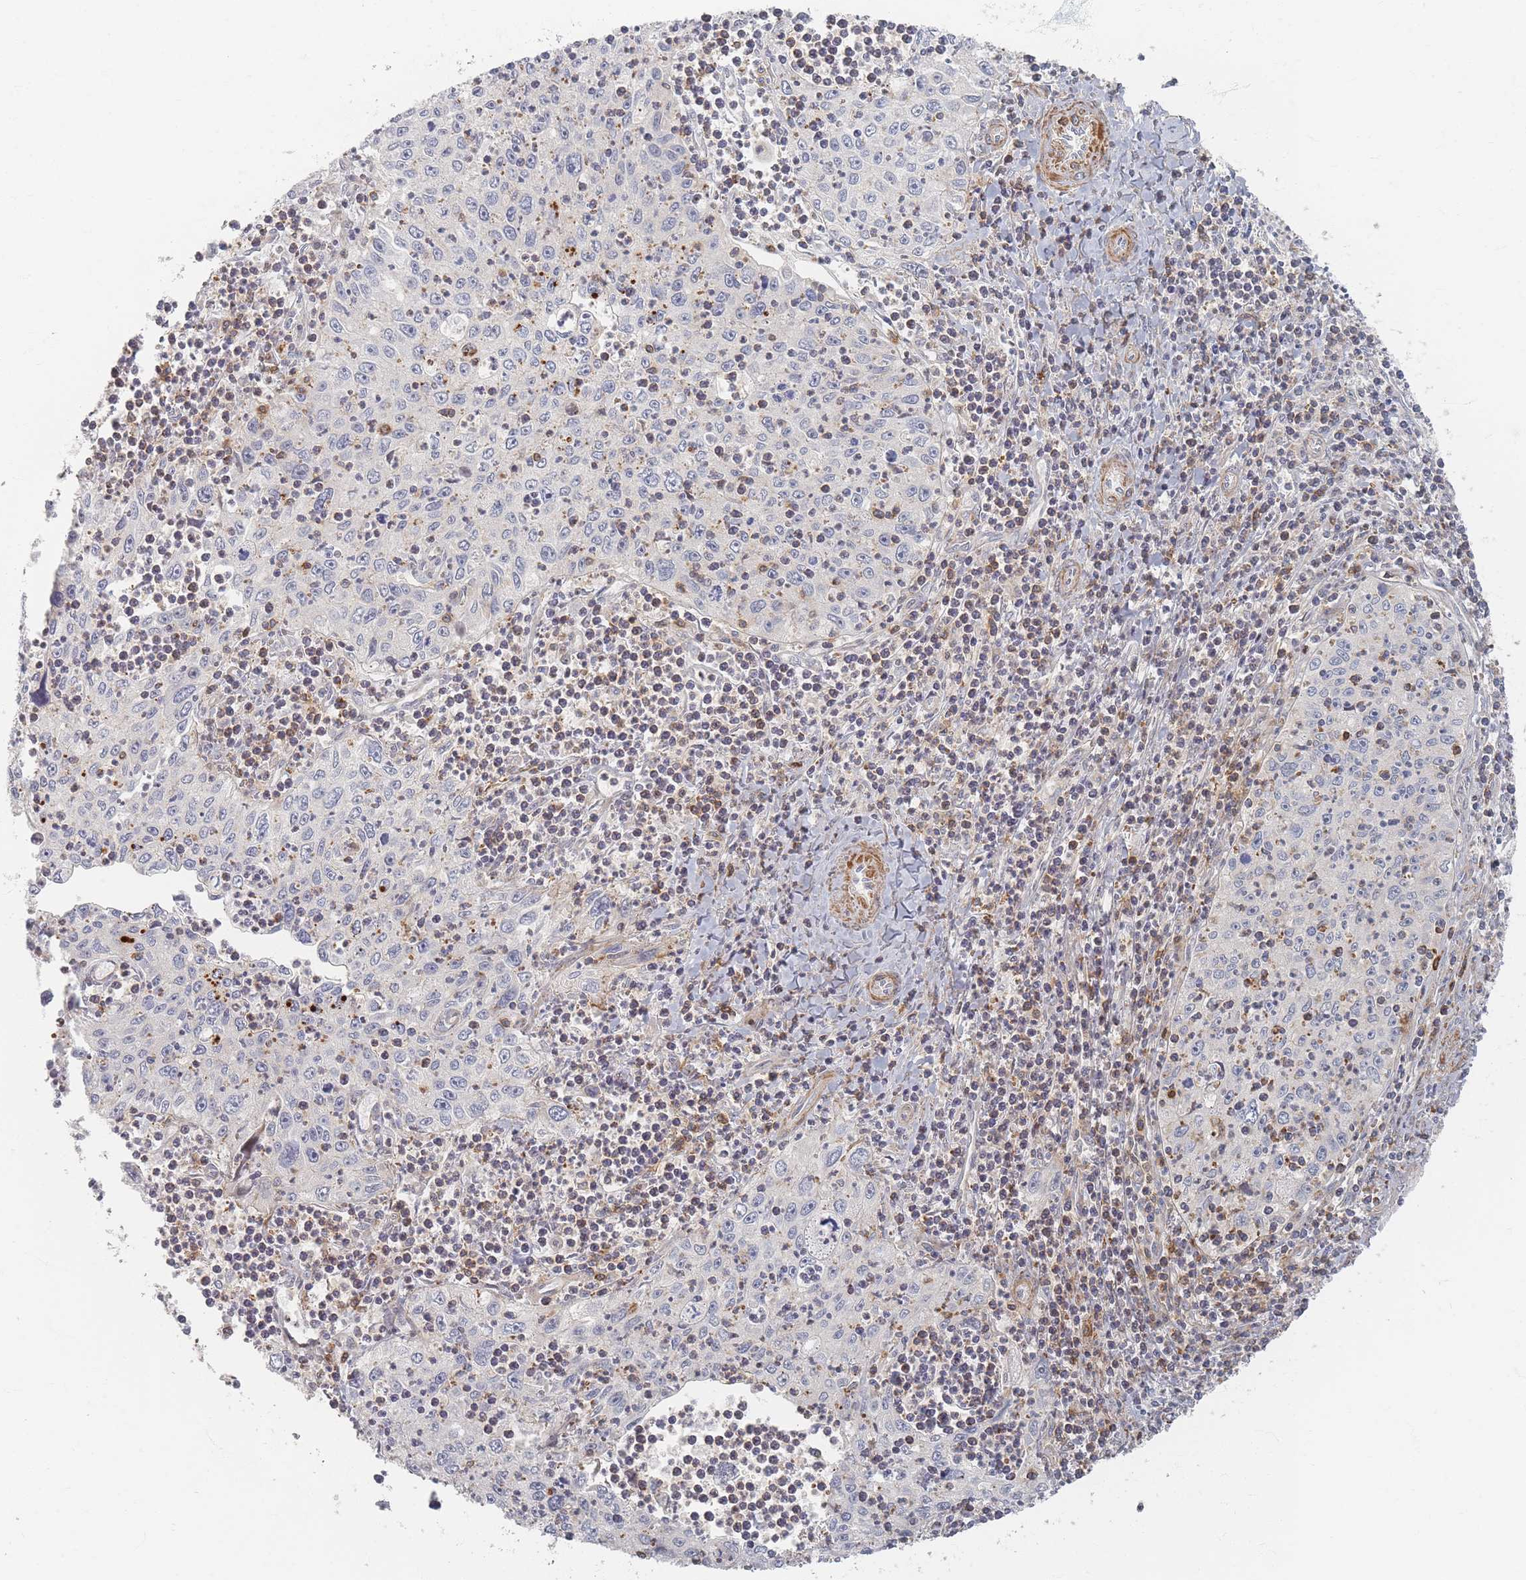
{"staining": {"intensity": "negative", "quantity": "none", "location": "none"}, "tissue": "cervical cancer", "cell_type": "Tumor cells", "image_type": "cancer", "snomed": [{"axis": "morphology", "description": "Squamous cell carcinoma, NOS"}, {"axis": "topography", "description": "Cervix"}], "caption": "Protein analysis of cervical cancer shows no significant positivity in tumor cells.", "gene": "ZNF852", "patient": {"sex": "female", "age": 30}}